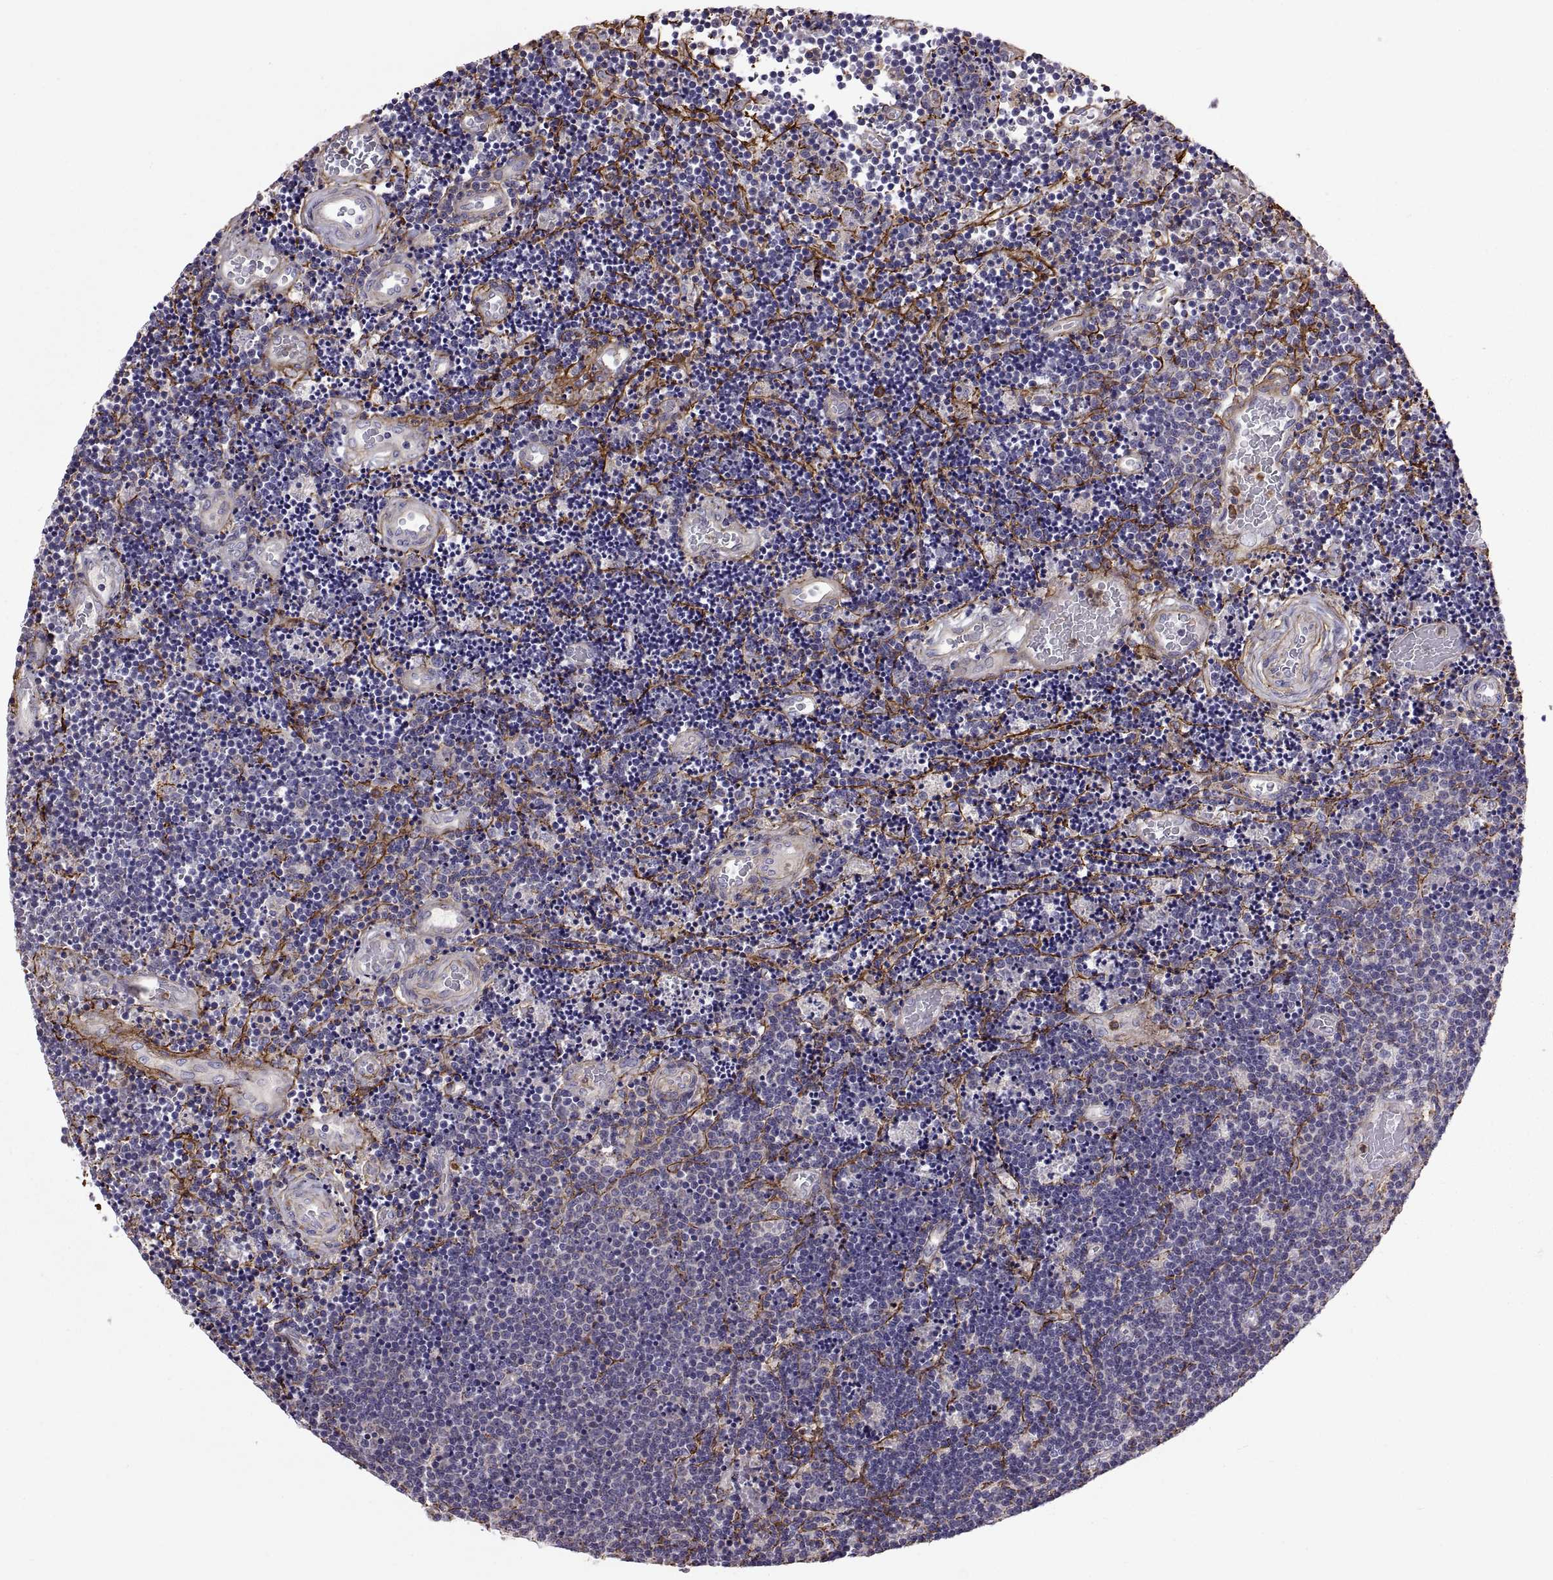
{"staining": {"intensity": "negative", "quantity": "none", "location": "none"}, "tissue": "lymphoma", "cell_type": "Tumor cells", "image_type": "cancer", "snomed": [{"axis": "morphology", "description": "Malignant lymphoma, non-Hodgkin's type, Low grade"}, {"axis": "topography", "description": "Brain"}], "caption": "The photomicrograph shows no staining of tumor cells in lymphoma.", "gene": "EMILIN2", "patient": {"sex": "female", "age": 66}}